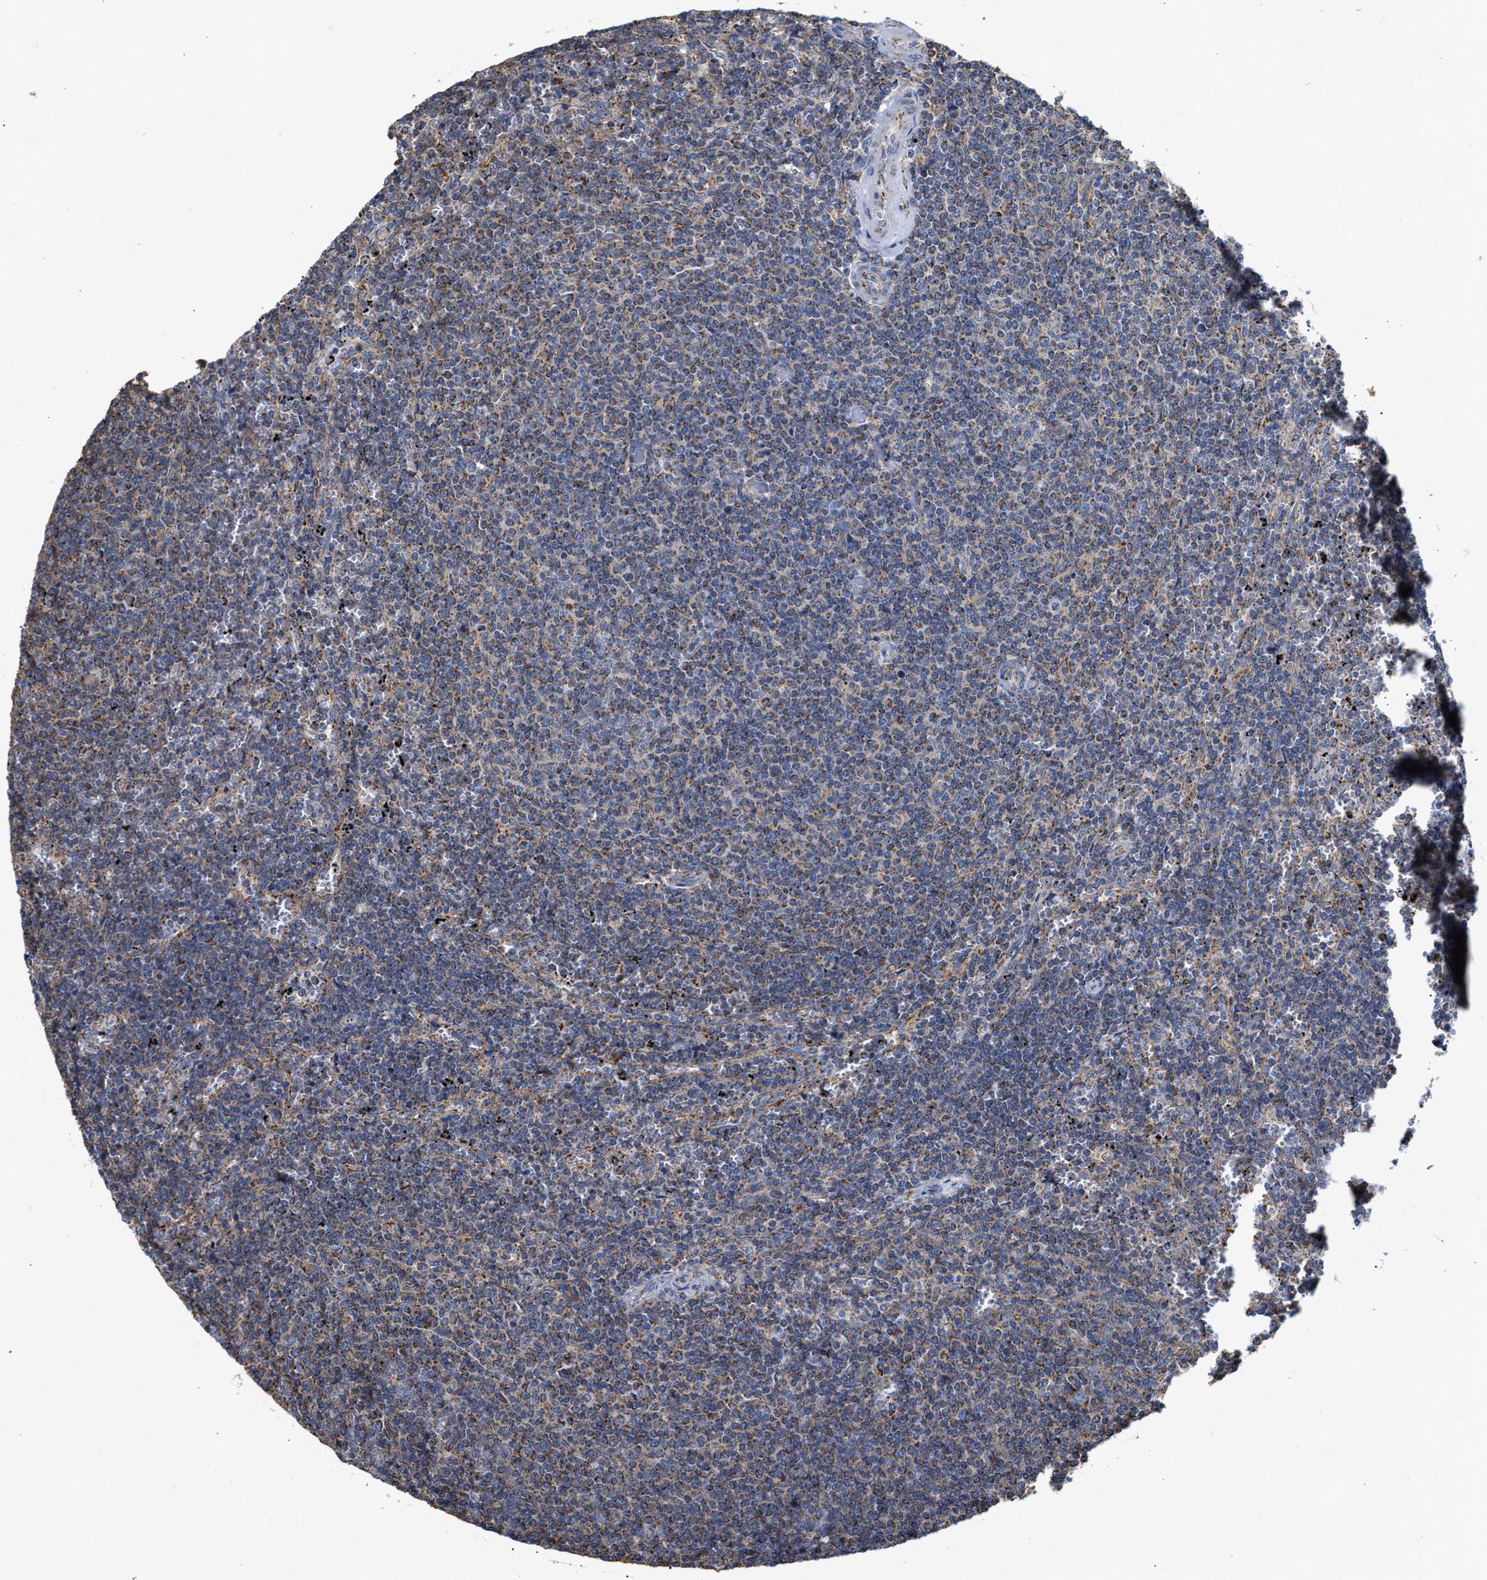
{"staining": {"intensity": "weak", "quantity": "25%-75%", "location": "cytoplasmic/membranous"}, "tissue": "lymphoma", "cell_type": "Tumor cells", "image_type": "cancer", "snomed": [{"axis": "morphology", "description": "Malignant lymphoma, non-Hodgkin's type, Low grade"}, {"axis": "topography", "description": "Spleen"}], "caption": "IHC of human malignant lymphoma, non-Hodgkin's type (low-grade) reveals low levels of weak cytoplasmic/membranous positivity in approximately 25%-75% of tumor cells. The protein is shown in brown color, while the nuclei are stained blue.", "gene": "MECR", "patient": {"sex": "female", "age": 50}}